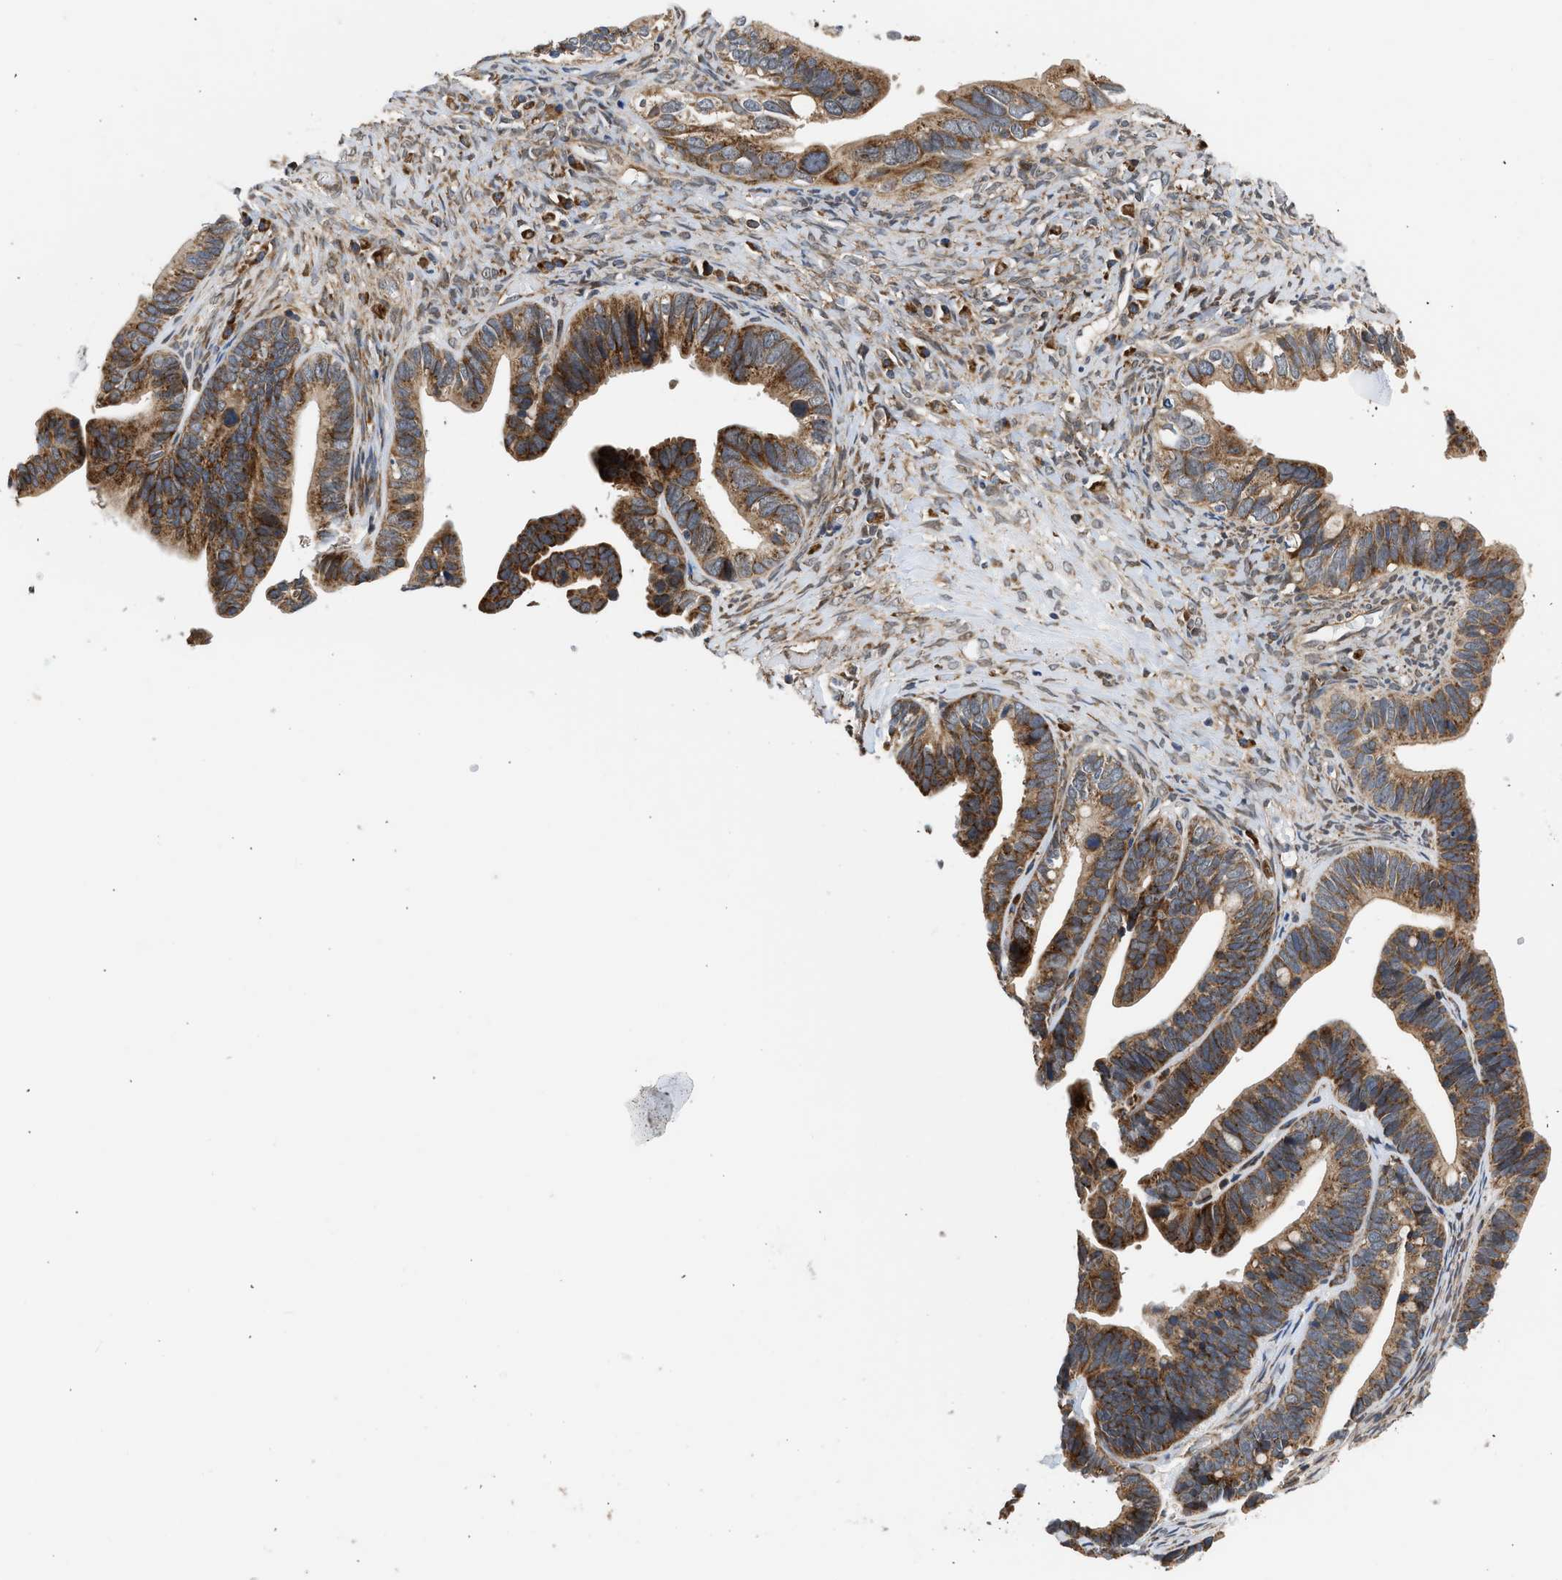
{"staining": {"intensity": "moderate", "quantity": ">75%", "location": "cytoplasmic/membranous"}, "tissue": "ovarian cancer", "cell_type": "Tumor cells", "image_type": "cancer", "snomed": [{"axis": "morphology", "description": "Cystadenocarcinoma, serous, NOS"}, {"axis": "topography", "description": "Ovary"}], "caption": "Ovarian cancer stained with IHC shows moderate cytoplasmic/membranous positivity in about >75% of tumor cells.", "gene": "POLG2", "patient": {"sex": "female", "age": 56}}